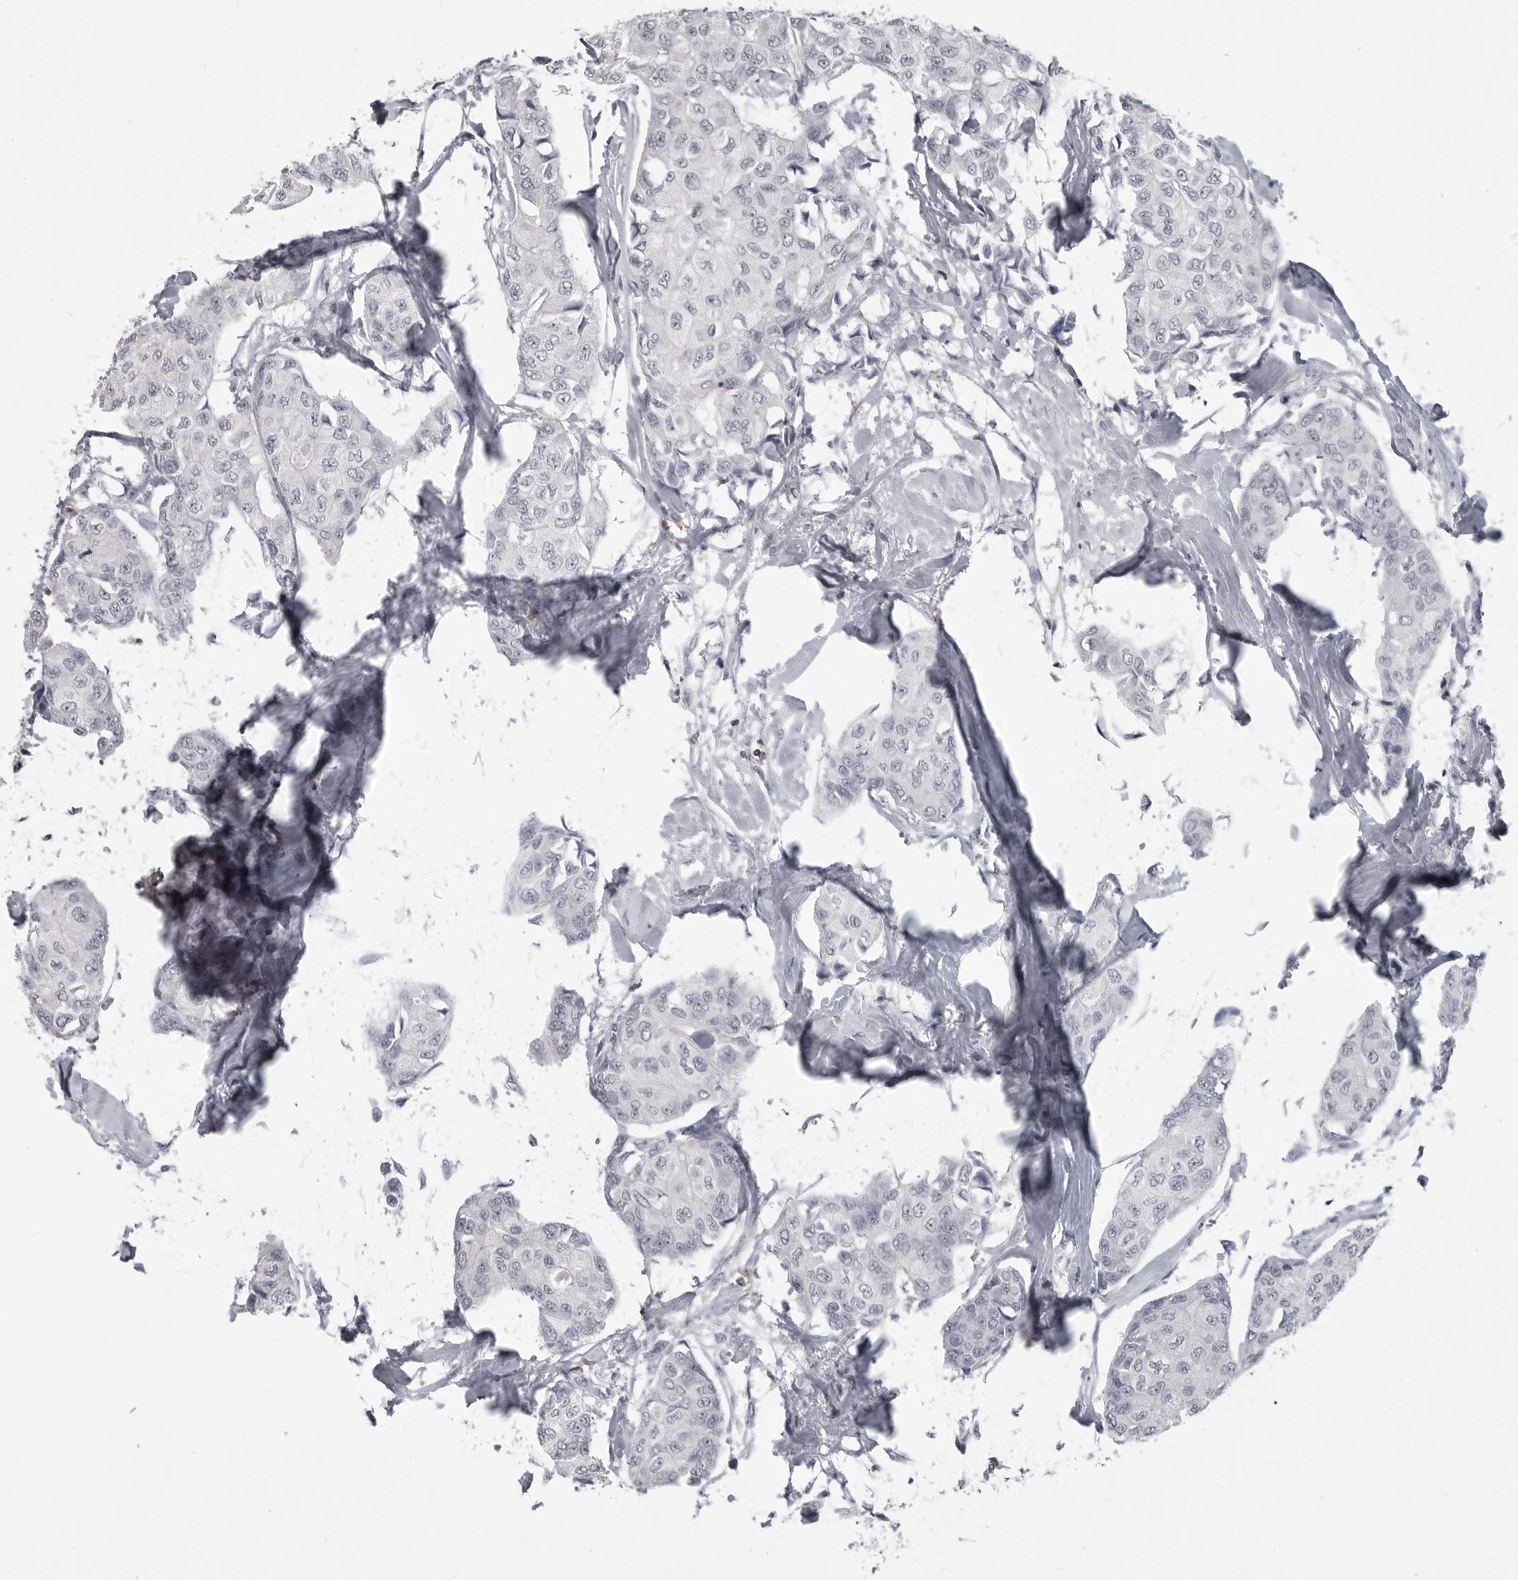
{"staining": {"intensity": "negative", "quantity": "none", "location": "none"}, "tissue": "breast cancer", "cell_type": "Tumor cells", "image_type": "cancer", "snomed": [{"axis": "morphology", "description": "Duct carcinoma"}, {"axis": "topography", "description": "Breast"}], "caption": "High magnification brightfield microscopy of breast invasive ductal carcinoma stained with DAB (brown) and counterstained with hematoxylin (blue): tumor cells show no significant positivity. (DAB (3,3'-diaminobenzidine) immunohistochemistry (IHC) visualized using brightfield microscopy, high magnification).", "gene": "ITGAL", "patient": {"sex": "female", "age": 80}}